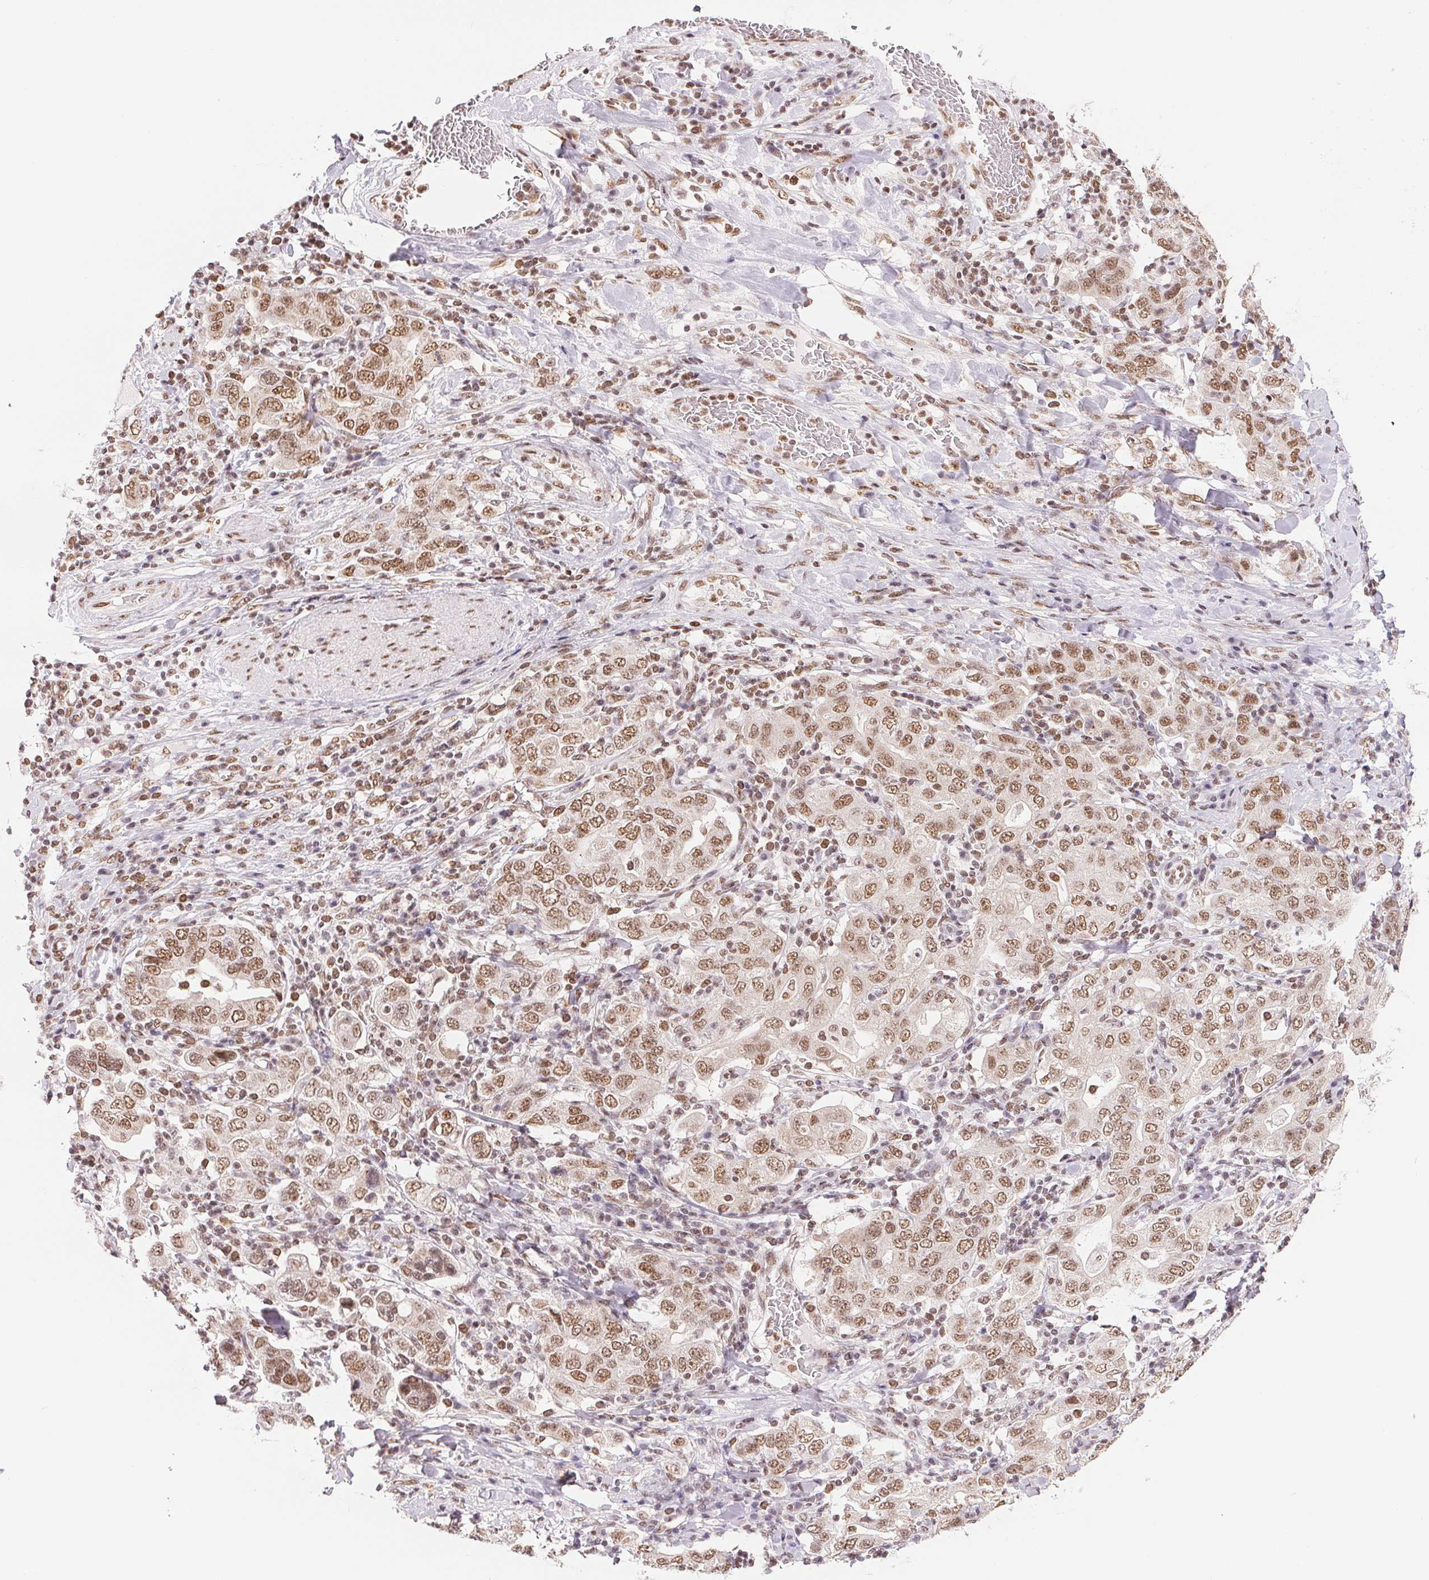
{"staining": {"intensity": "moderate", "quantity": ">75%", "location": "nuclear"}, "tissue": "stomach cancer", "cell_type": "Tumor cells", "image_type": "cancer", "snomed": [{"axis": "morphology", "description": "Adenocarcinoma, NOS"}, {"axis": "topography", "description": "Stomach, upper"}, {"axis": "topography", "description": "Stomach"}], "caption": "IHC photomicrograph of neoplastic tissue: human stomach cancer (adenocarcinoma) stained using immunohistochemistry exhibits medium levels of moderate protein expression localized specifically in the nuclear of tumor cells, appearing as a nuclear brown color.", "gene": "NFE2L1", "patient": {"sex": "male", "age": 62}}